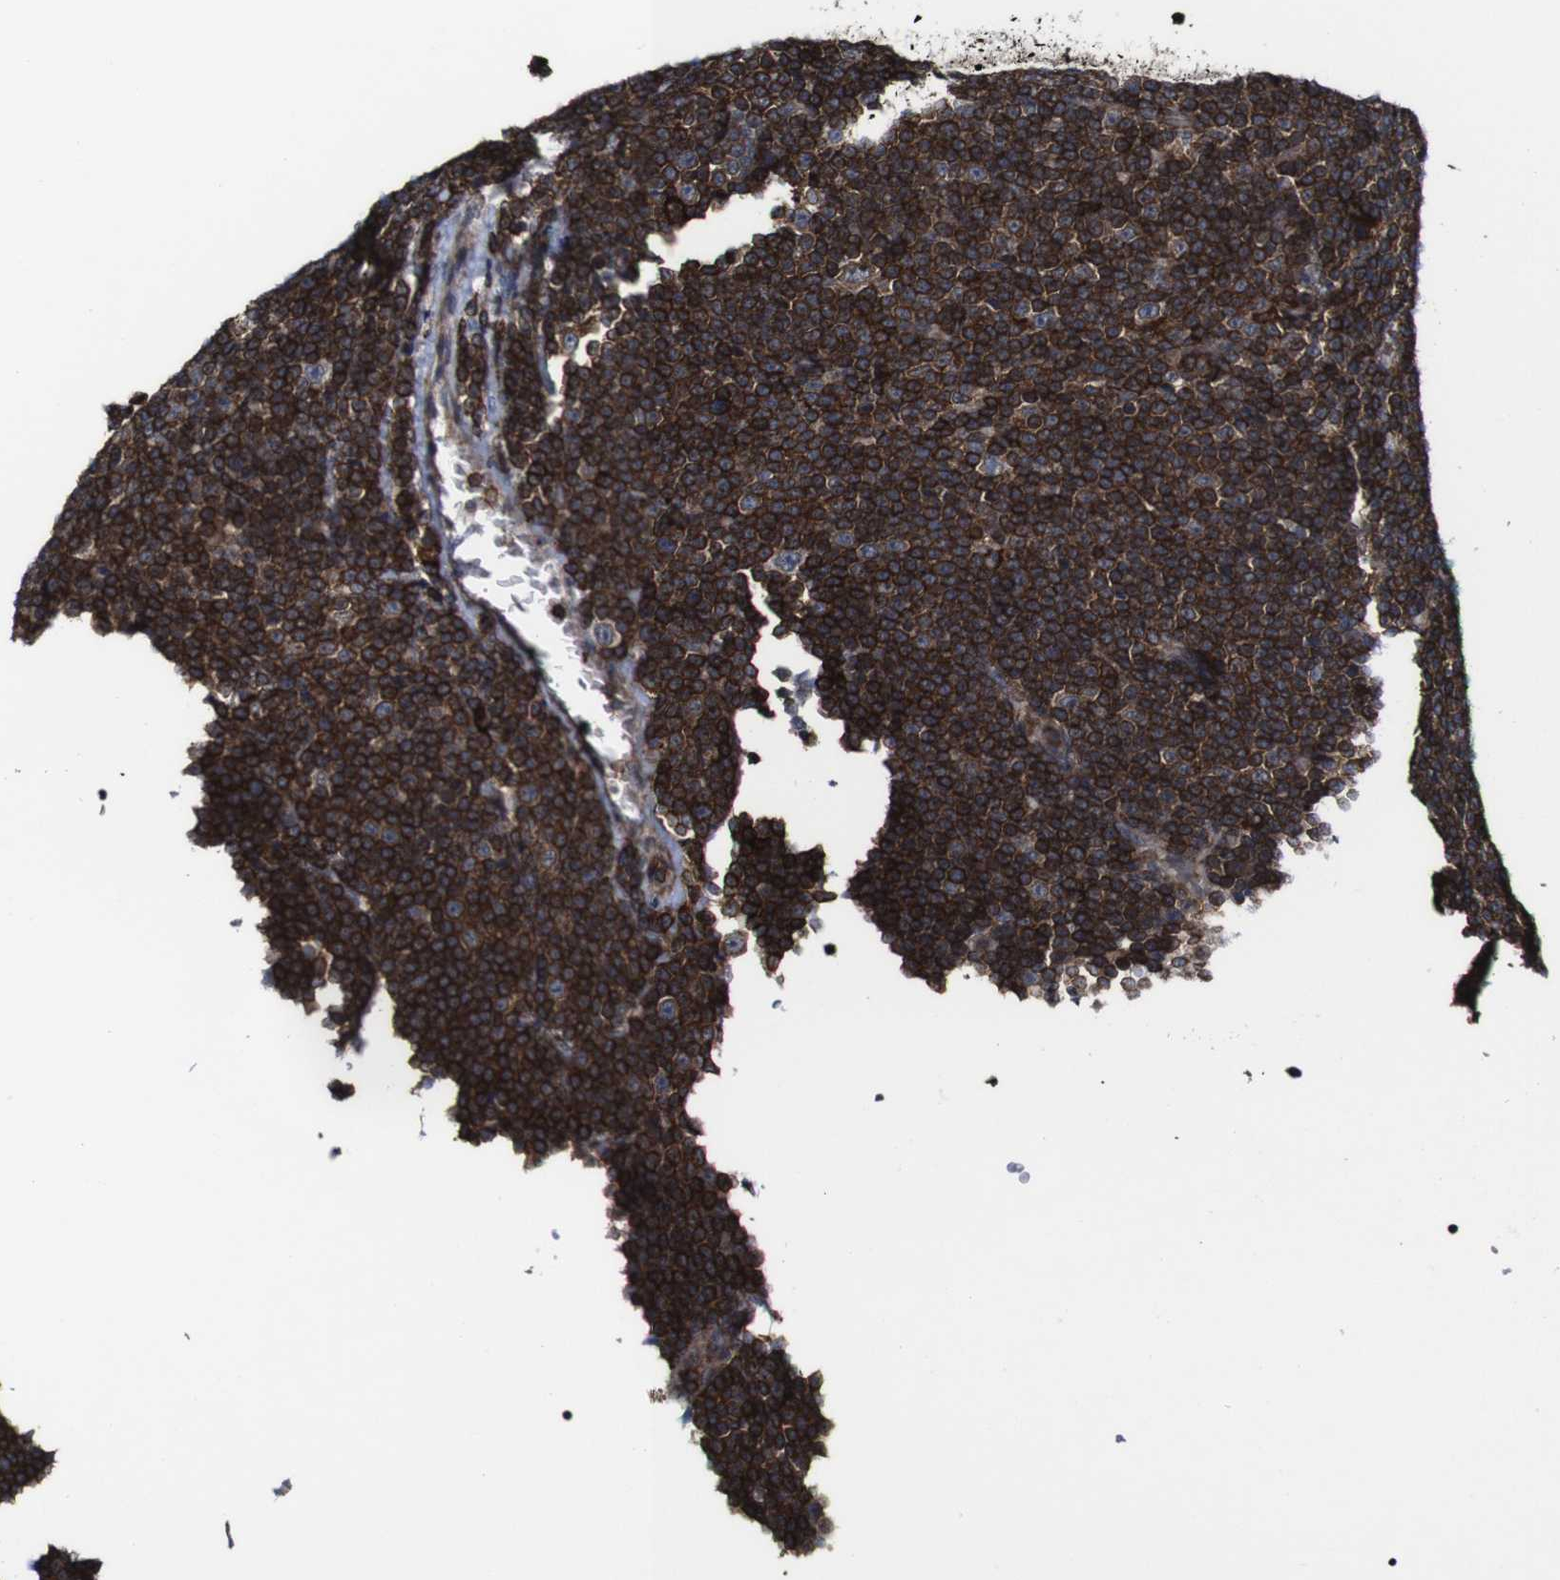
{"staining": {"intensity": "strong", "quantity": ">75%", "location": "cytoplasmic/membranous"}, "tissue": "lymphoma", "cell_type": "Tumor cells", "image_type": "cancer", "snomed": [{"axis": "morphology", "description": "Malignant lymphoma, non-Hodgkin's type, Low grade"}, {"axis": "topography", "description": "Lymph node"}], "caption": "Low-grade malignant lymphoma, non-Hodgkin's type stained for a protein (brown) reveals strong cytoplasmic/membranous positive positivity in about >75% of tumor cells.", "gene": "JAK2", "patient": {"sex": "female", "age": 67}}